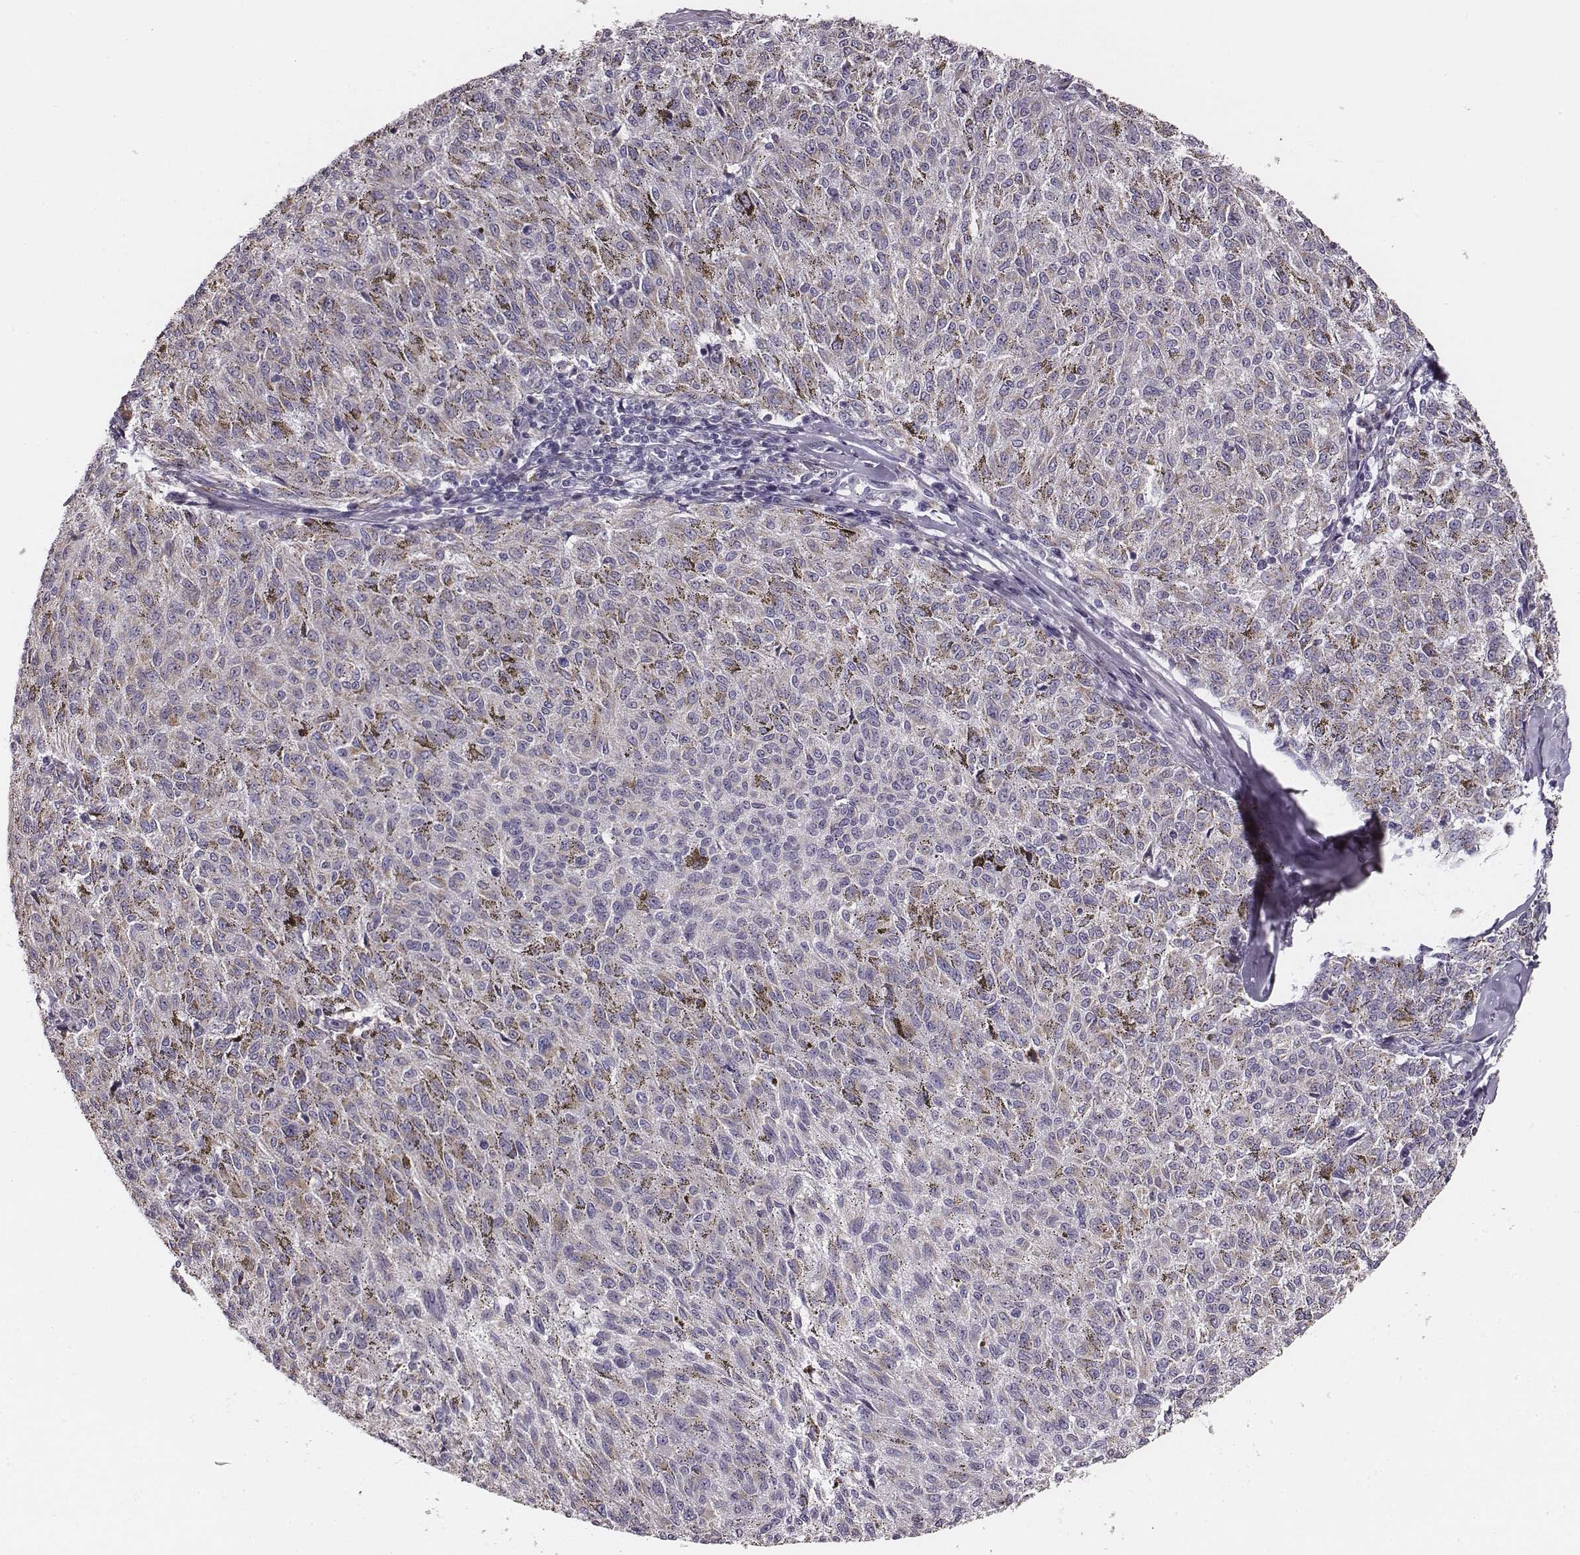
{"staining": {"intensity": "weak", "quantity": "25%-75%", "location": "cytoplasmic/membranous"}, "tissue": "melanoma", "cell_type": "Tumor cells", "image_type": "cancer", "snomed": [{"axis": "morphology", "description": "Malignant melanoma, NOS"}, {"axis": "topography", "description": "Skin"}], "caption": "Approximately 25%-75% of tumor cells in human malignant melanoma reveal weak cytoplasmic/membranous protein positivity as visualized by brown immunohistochemical staining.", "gene": "UBL4B", "patient": {"sex": "female", "age": 72}}